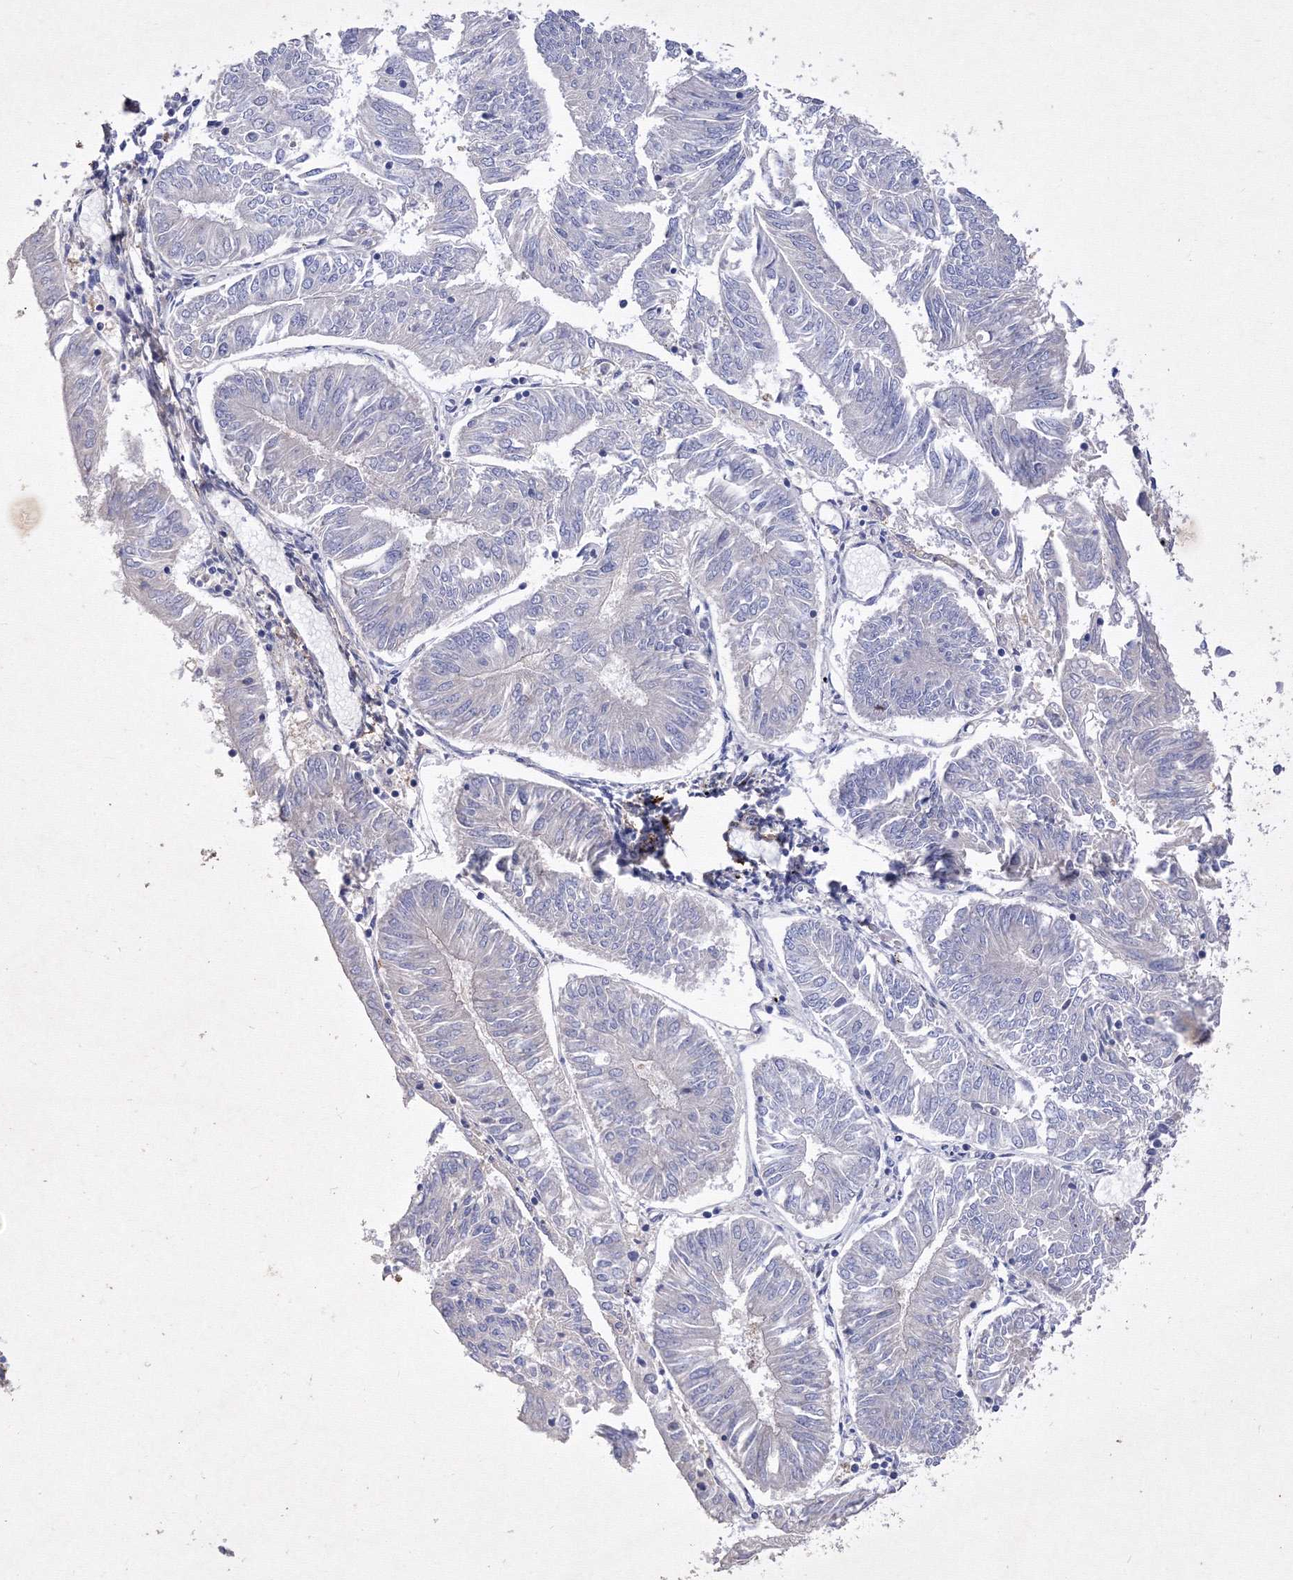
{"staining": {"intensity": "negative", "quantity": "none", "location": "none"}, "tissue": "endometrial cancer", "cell_type": "Tumor cells", "image_type": "cancer", "snomed": [{"axis": "morphology", "description": "Adenocarcinoma, NOS"}, {"axis": "topography", "description": "Endometrium"}], "caption": "A photomicrograph of endometrial adenocarcinoma stained for a protein exhibits no brown staining in tumor cells.", "gene": "SNX18", "patient": {"sex": "female", "age": 58}}